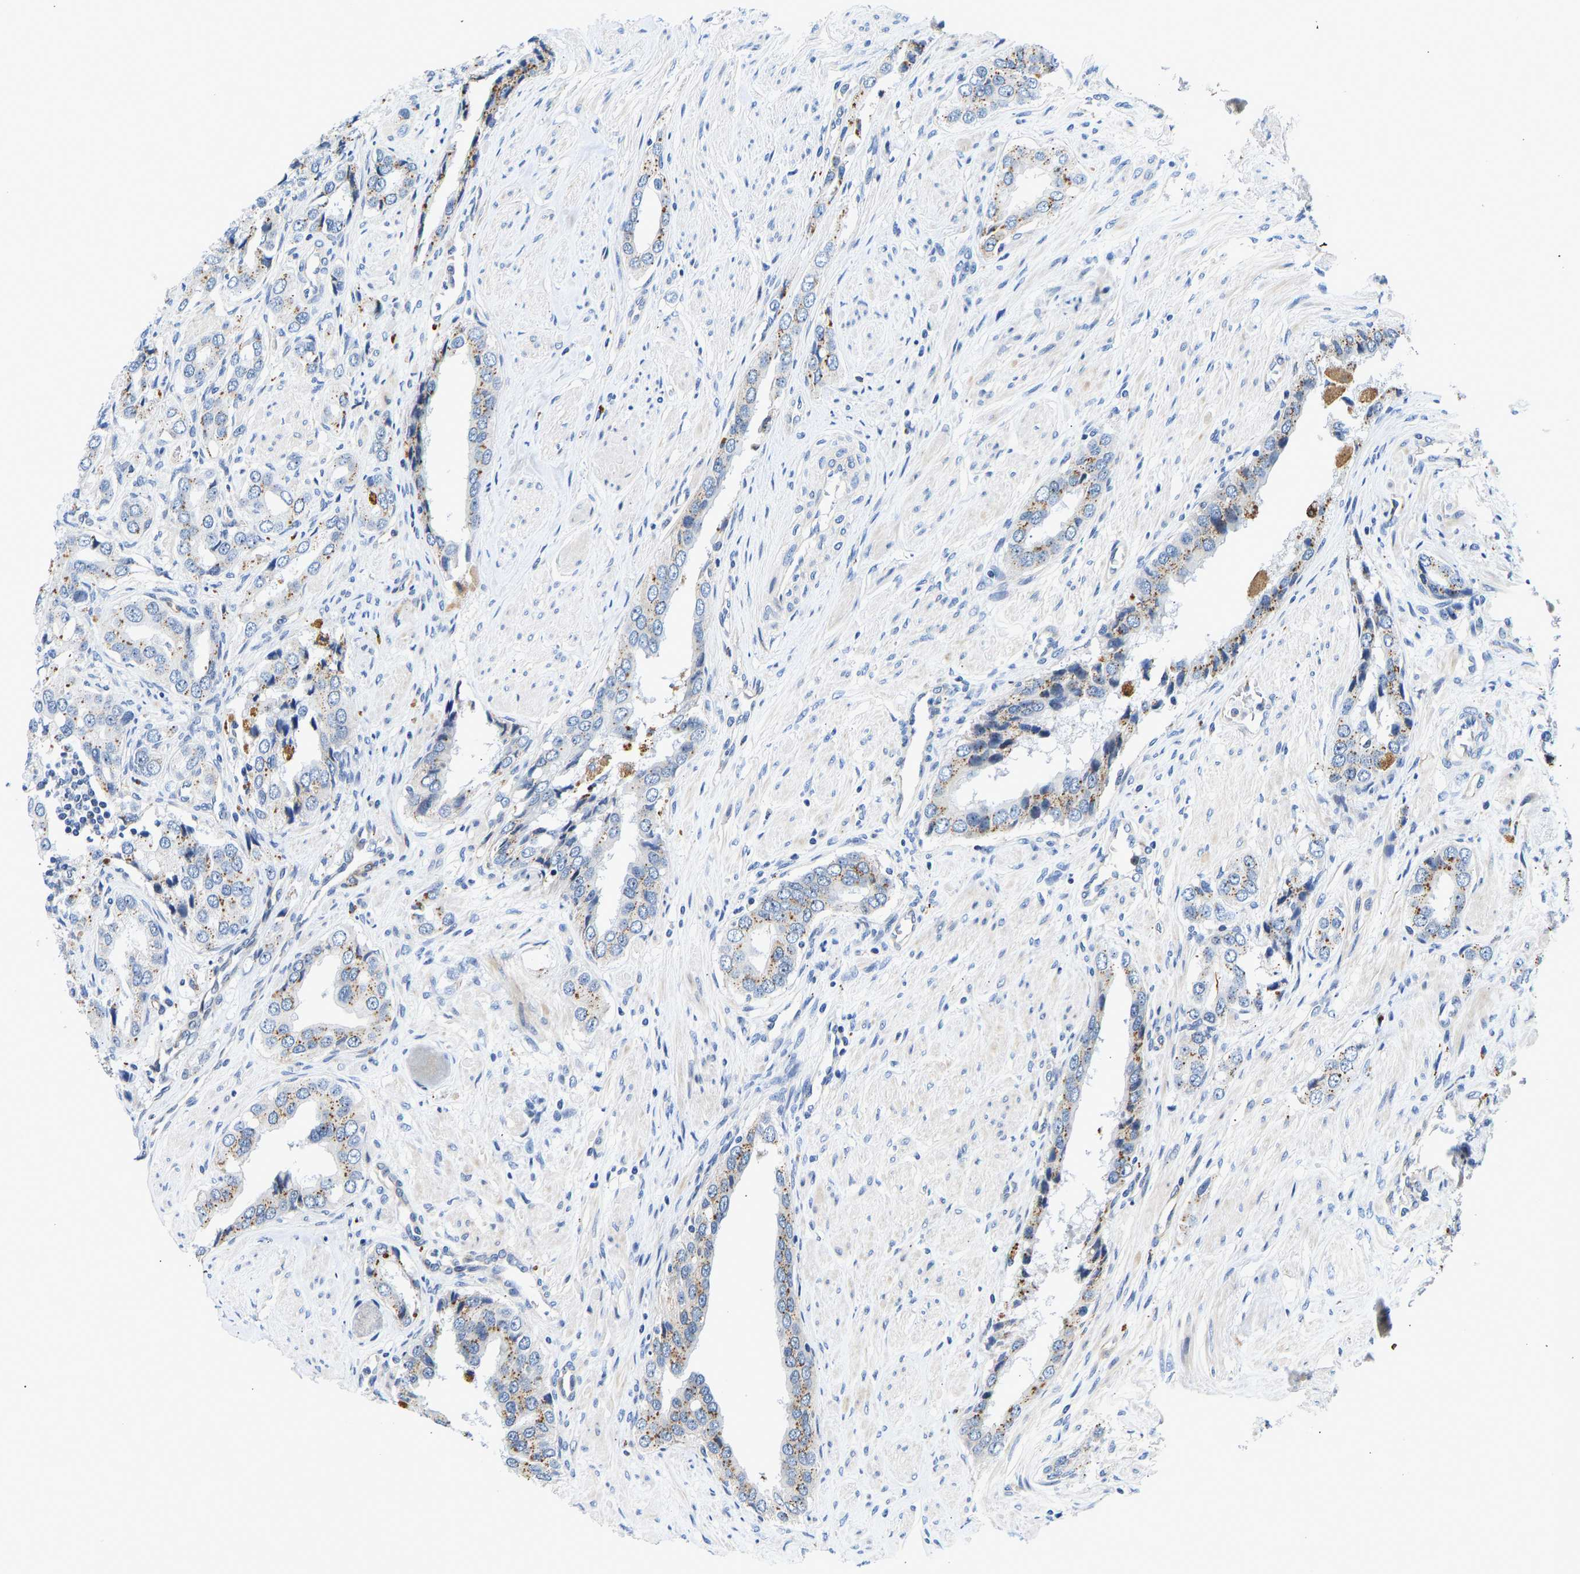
{"staining": {"intensity": "moderate", "quantity": "<25%", "location": "cytoplasmic/membranous"}, "tissue": "prostate cancer", "cell_type": "Tumor cells", "image_type": "cancer", "snomed": [{"axis": "morphology", "description": "Adenocarcinoma, High grade"}, {"axis": "topography", "description": "Prostate"}], "caption": "Prostate cancer stained with DAB immunohistochemistry (IHC) displays low levels of moderate cytoplasmic/membranous expression in about <25% of tumor cells.", "gene": "RESF1", "patient": {"sex": "male", "age": 52}}